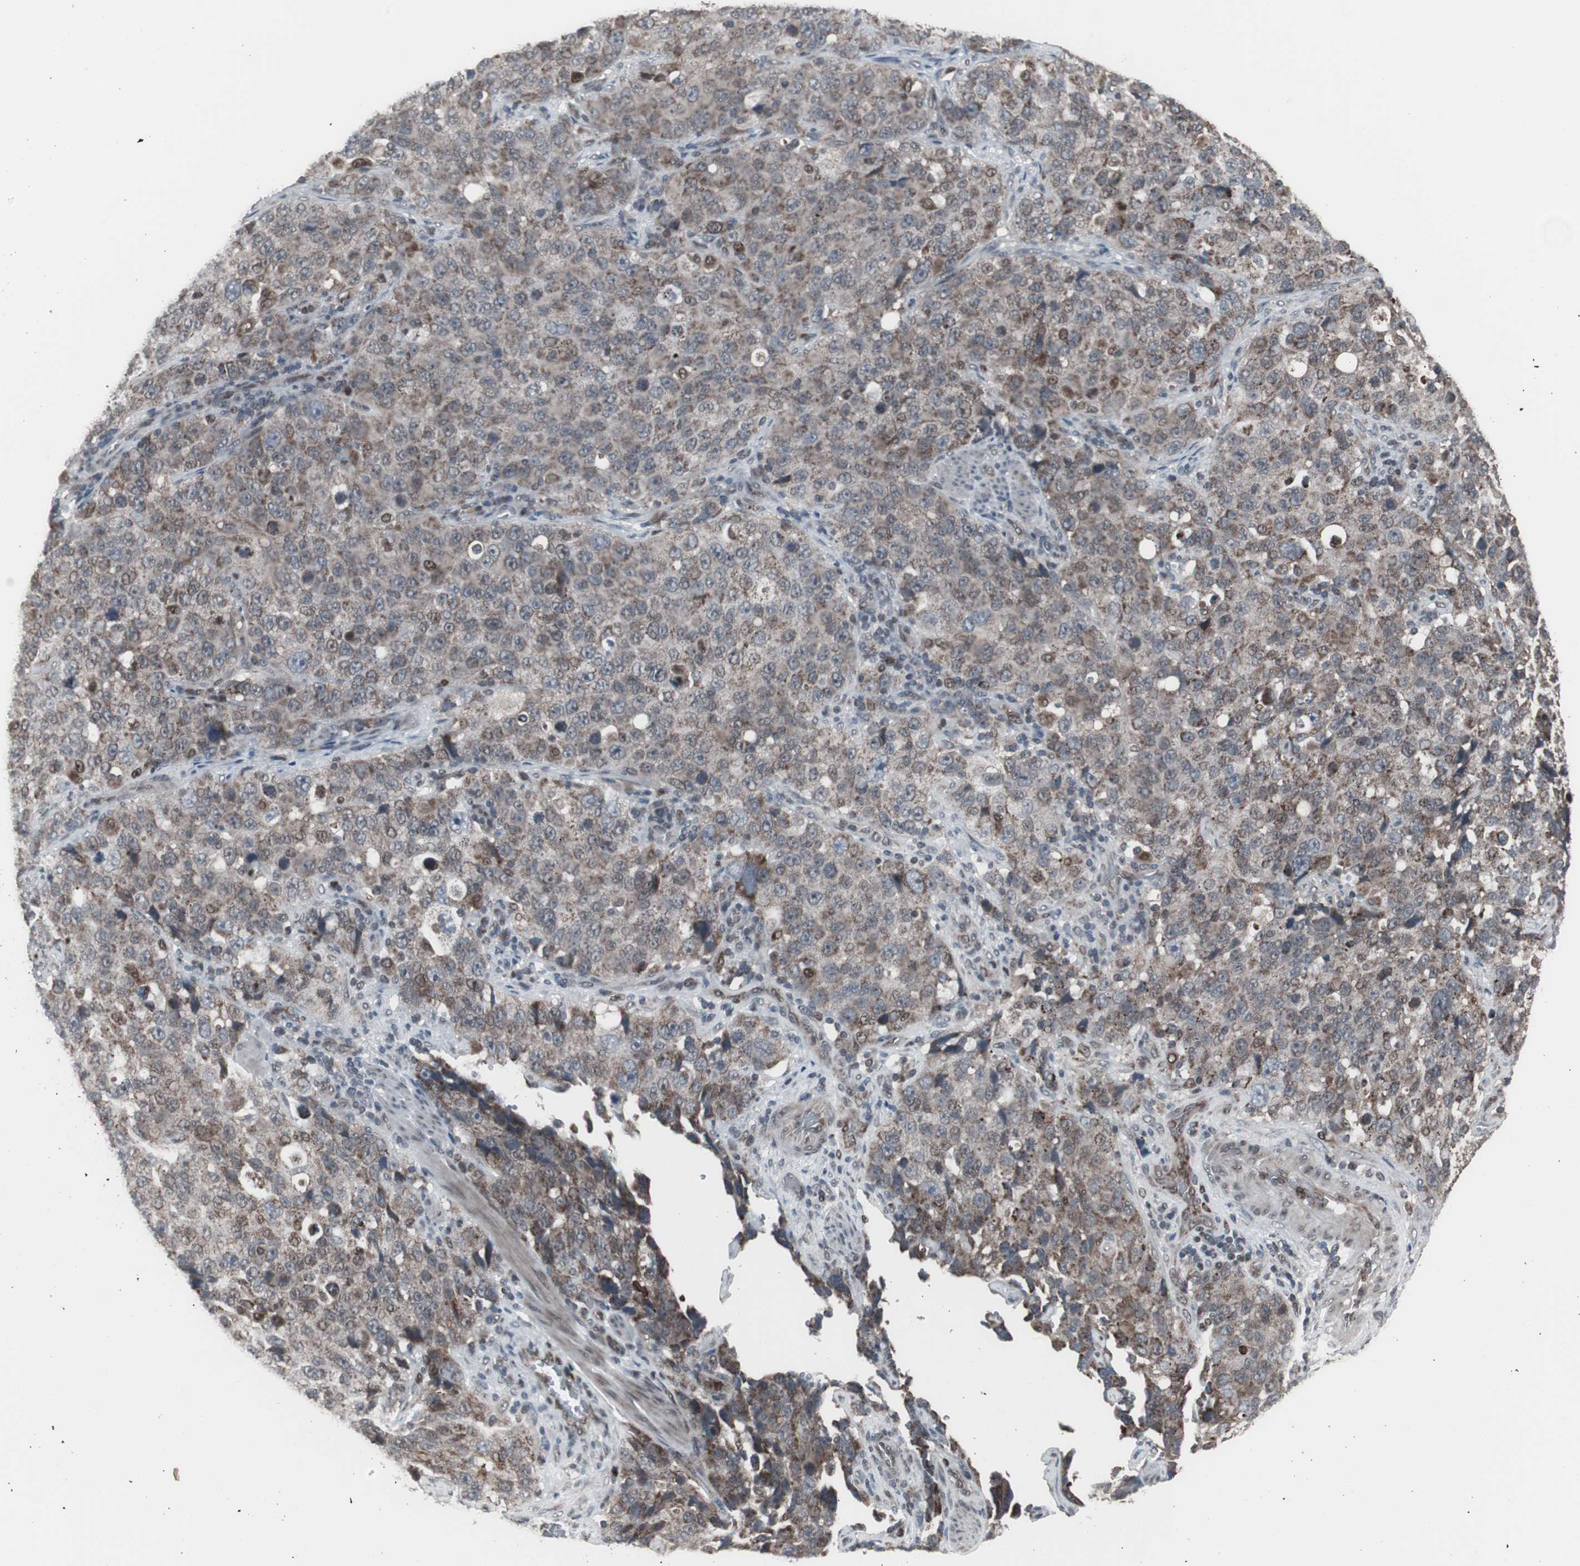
{"staining": {"intensity": "weak", "quantity": ">75%", "location": "cytoplasmic/membranous,nuclear"}, "tissue": "stomach cancer", "cell_type": "Tumor cells", "image_type": "cancer", "snomed": [{"axis": "morphology", "description": "Normal tissue, NOS"}, {"axis": "morphology", "description": "Adenocarcinoma, NOS"}, {"axis": "topography", "description": "Stomach"}], "caption": "Stomach cancer was stained to show a protein in brown. There is low levels of weak cytoplasmic/membranous and nuclear staining in approximately >75% of tumor cells.", "gene": "RXRA", "patient": {"sex": "male", "age": 48}}